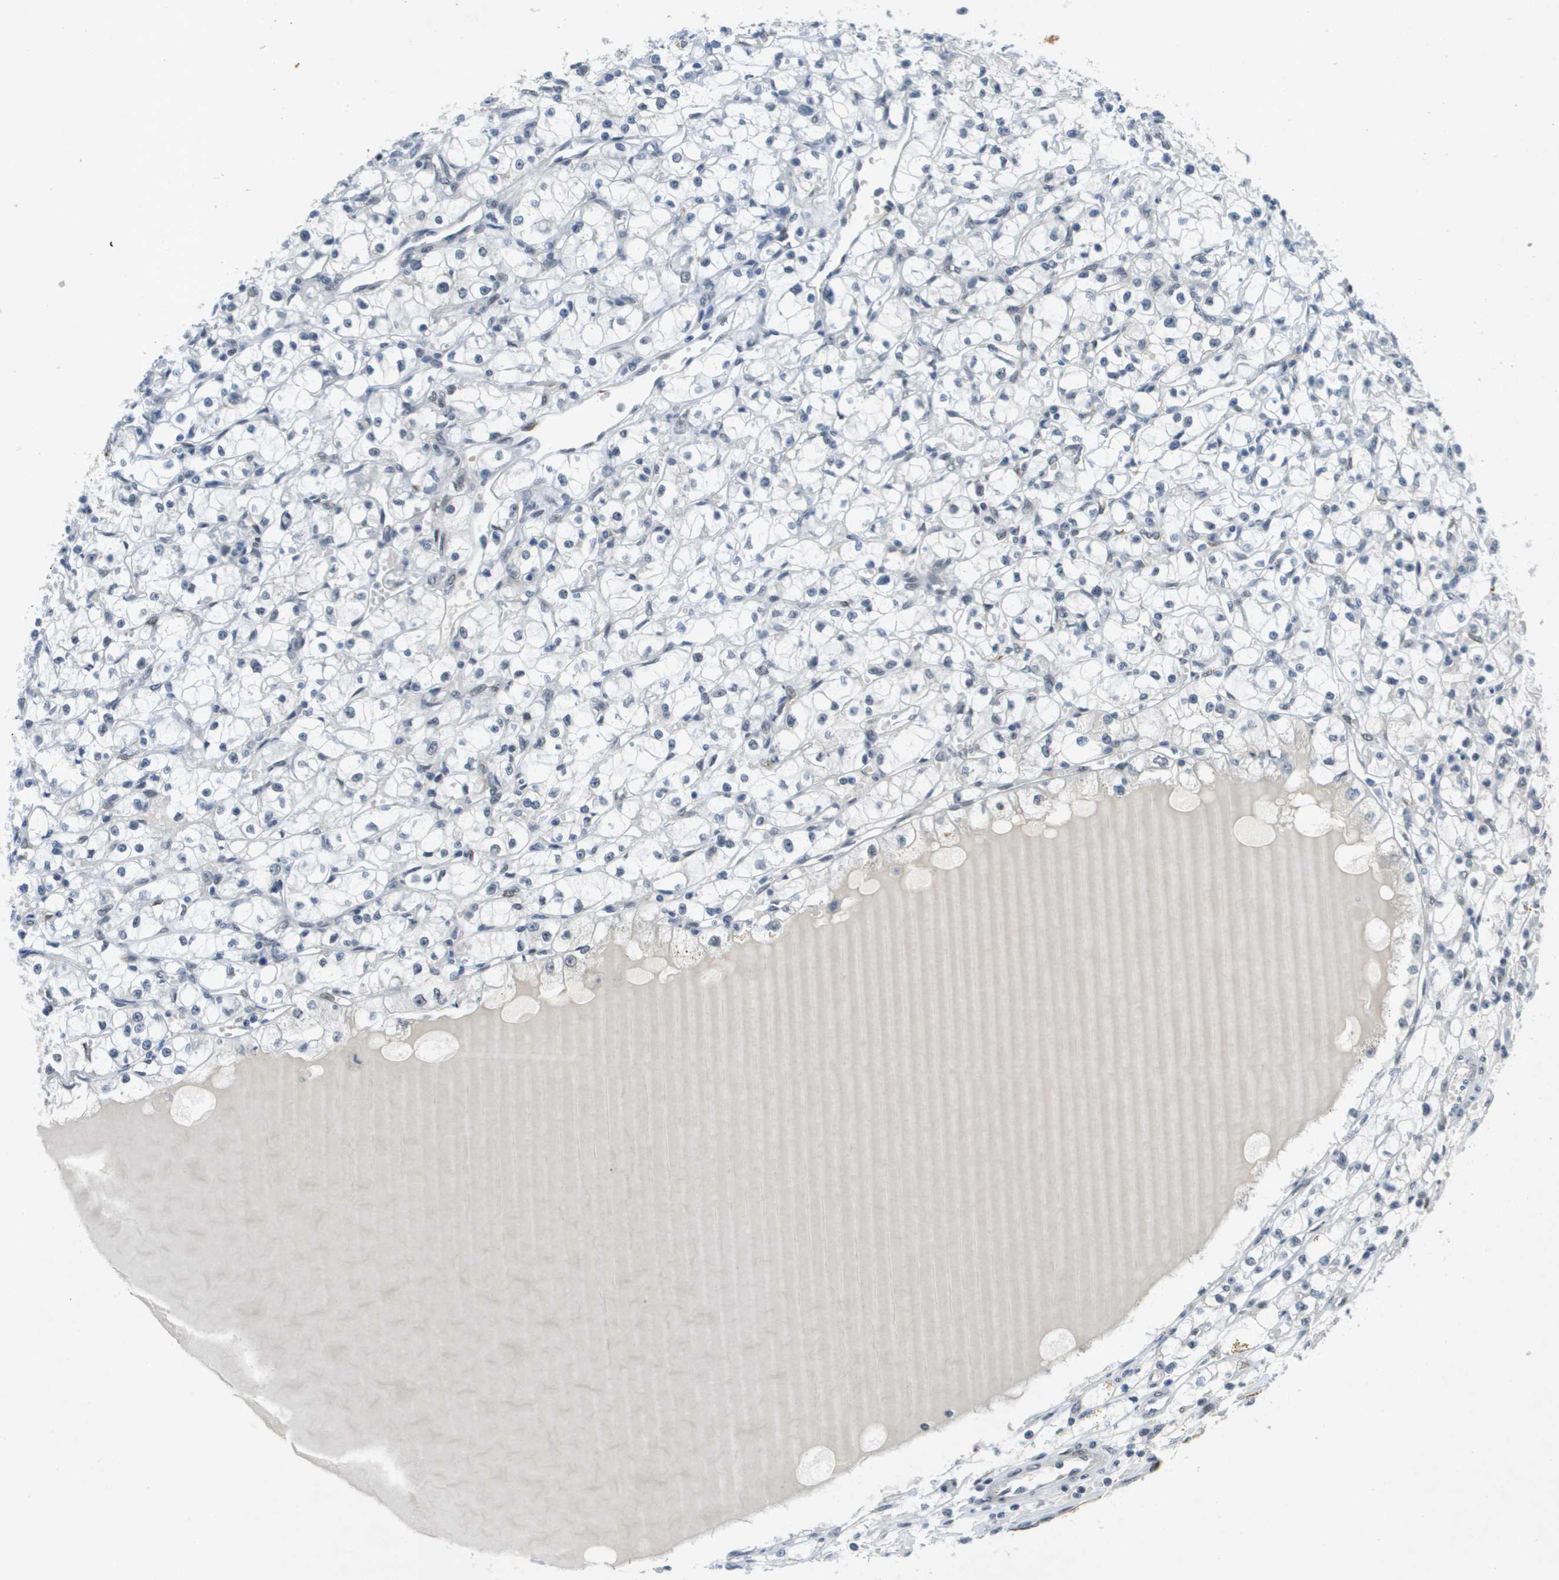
{"staining": {"intensity": "negative", "quantity": "none", "location": "none"}, "tissue": "renal cancer", "cell_type": "Tumor cells", "image_type": "cancer", "snomed": [{"axis": "morphology", "description": "Adenocarcinoma, NOS"}, {"axis": "topography", "description": "Kidney"}], "caption": "This histopathology image is of renal cancer (adenocarcinoma) stained with immunohistochemistry (IHC) to label a protein in brown with the nuclei are counter-stained blue. There is no staining in tumor cells.", "gene": "ARID1B", "patient": {"sex": "male", "age": 56}}